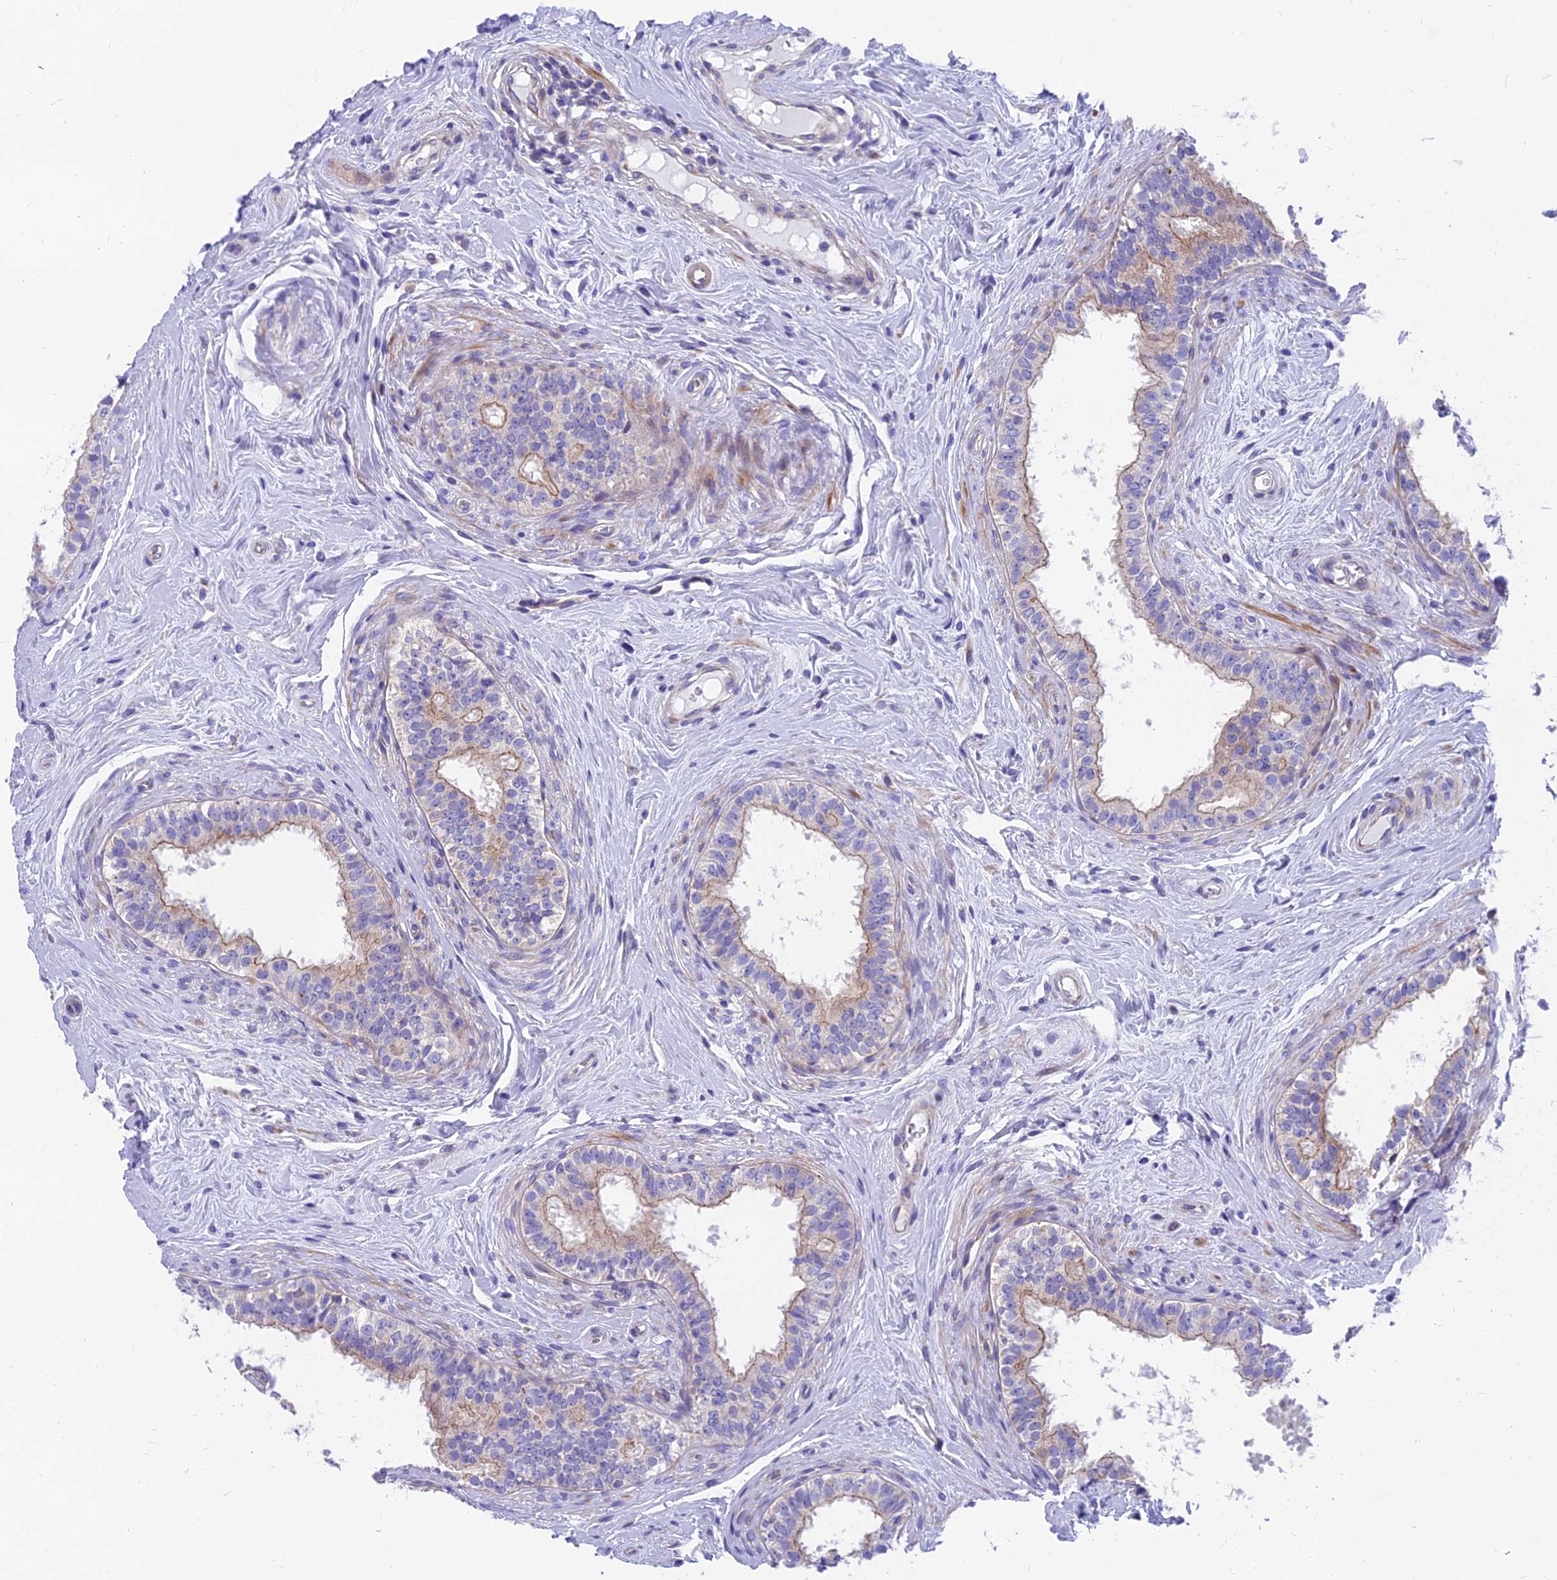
{"staining": {"intensity": "moderate", "quantity": "25%-75%", "location": "cytoplasmic/membranous"}, "tissue": "epididymis", "cell_type": "Glandular cells", "image_type": "normal", "snomed": [{"axis": "morphology", "description": "Normal tissue, NOS"}, {"axis": "topography", "description": "Epididymis"}], "caption": "Immunohistochemical staining of unremarkable human epididymis reveals 25%-75% levels of moderate cytoplasmic/membranous protein staining in about 25%-75% of glandular cells. Immunohistochemistry (ihc) stains the protein in brown and the nuclei are stained blue.", "gene": "MVB12A", "patient": {"sex": "male", "age": 33}}